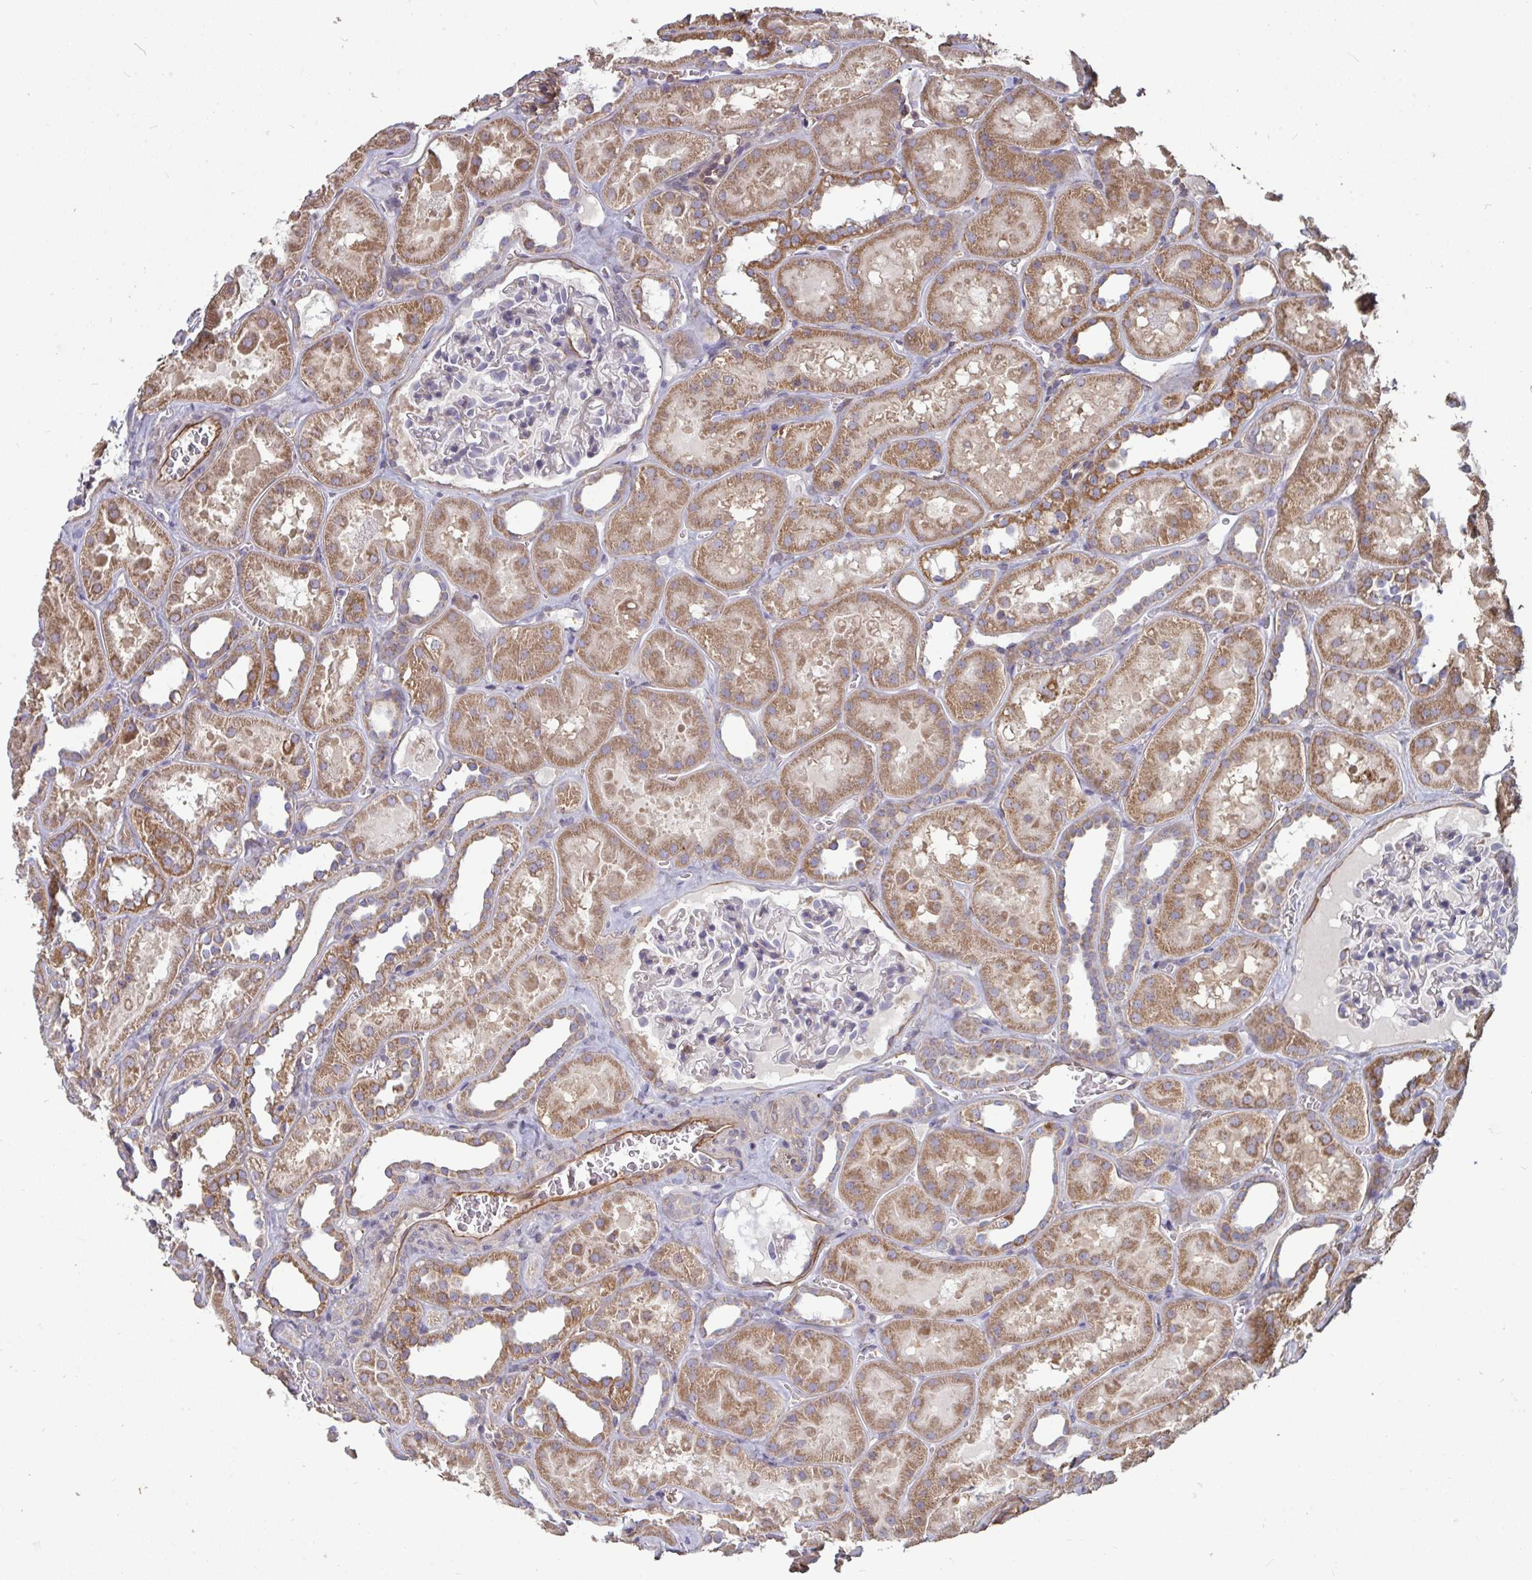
{"staining": {"intensity": "weak", "quantity": "<25%", "location": "cytoplasmic/membranous"}, "tissue": "kidney", "cell_type": "Cells in glomeruli", "image_type": "normal", "snomed": [{"axis": "morphology", "description": "Normal tissue, NOS"}, {"axis": "topography", "description": "Kidney"}], "caption": "Kidney stained for a protein using immunohistochemistry (IHC) shows no staining cells in glomeruli.", "gene": "ISCU", "patient": {"sex": "female", "age": 41}}